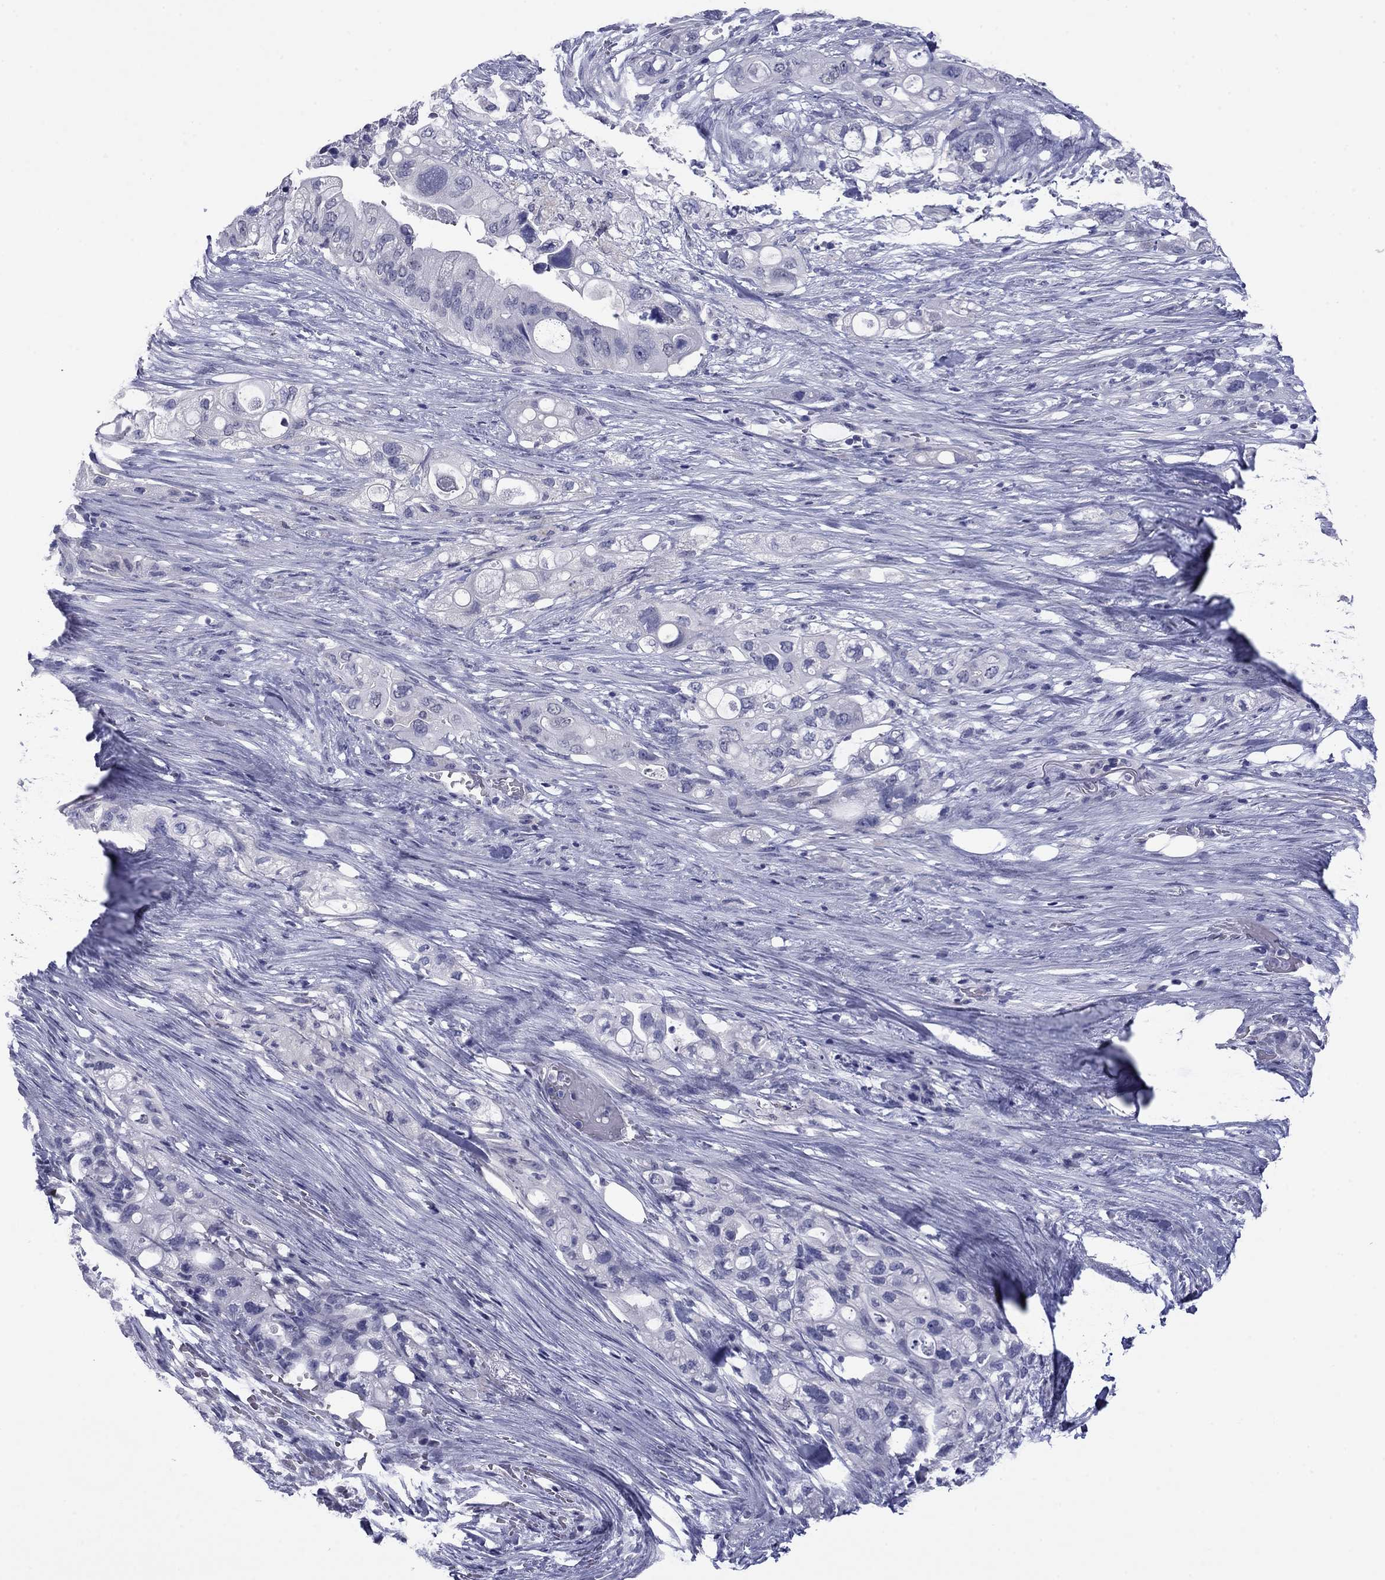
{"staining": {"intensity": "negative", "quantity": "none", "location": "none"}, "tissue": "pancreatic cancer", "cell_type": "Tumor cells", "image_type": "cancer", "snomed": [{"axis": "morphology", "description": "Adenocarcinoma, NOS"}, {"axis": "topography", "description": "Pancreas"}], "caption": "A high-resolution photomicrograph shows immunohistochemistry staining of adenocarcinoma (pancreatic), which demonstrates no significant staining in tumor cells.", "gene": "HAO1", "patient": {"sex": "female", "age": 72}}